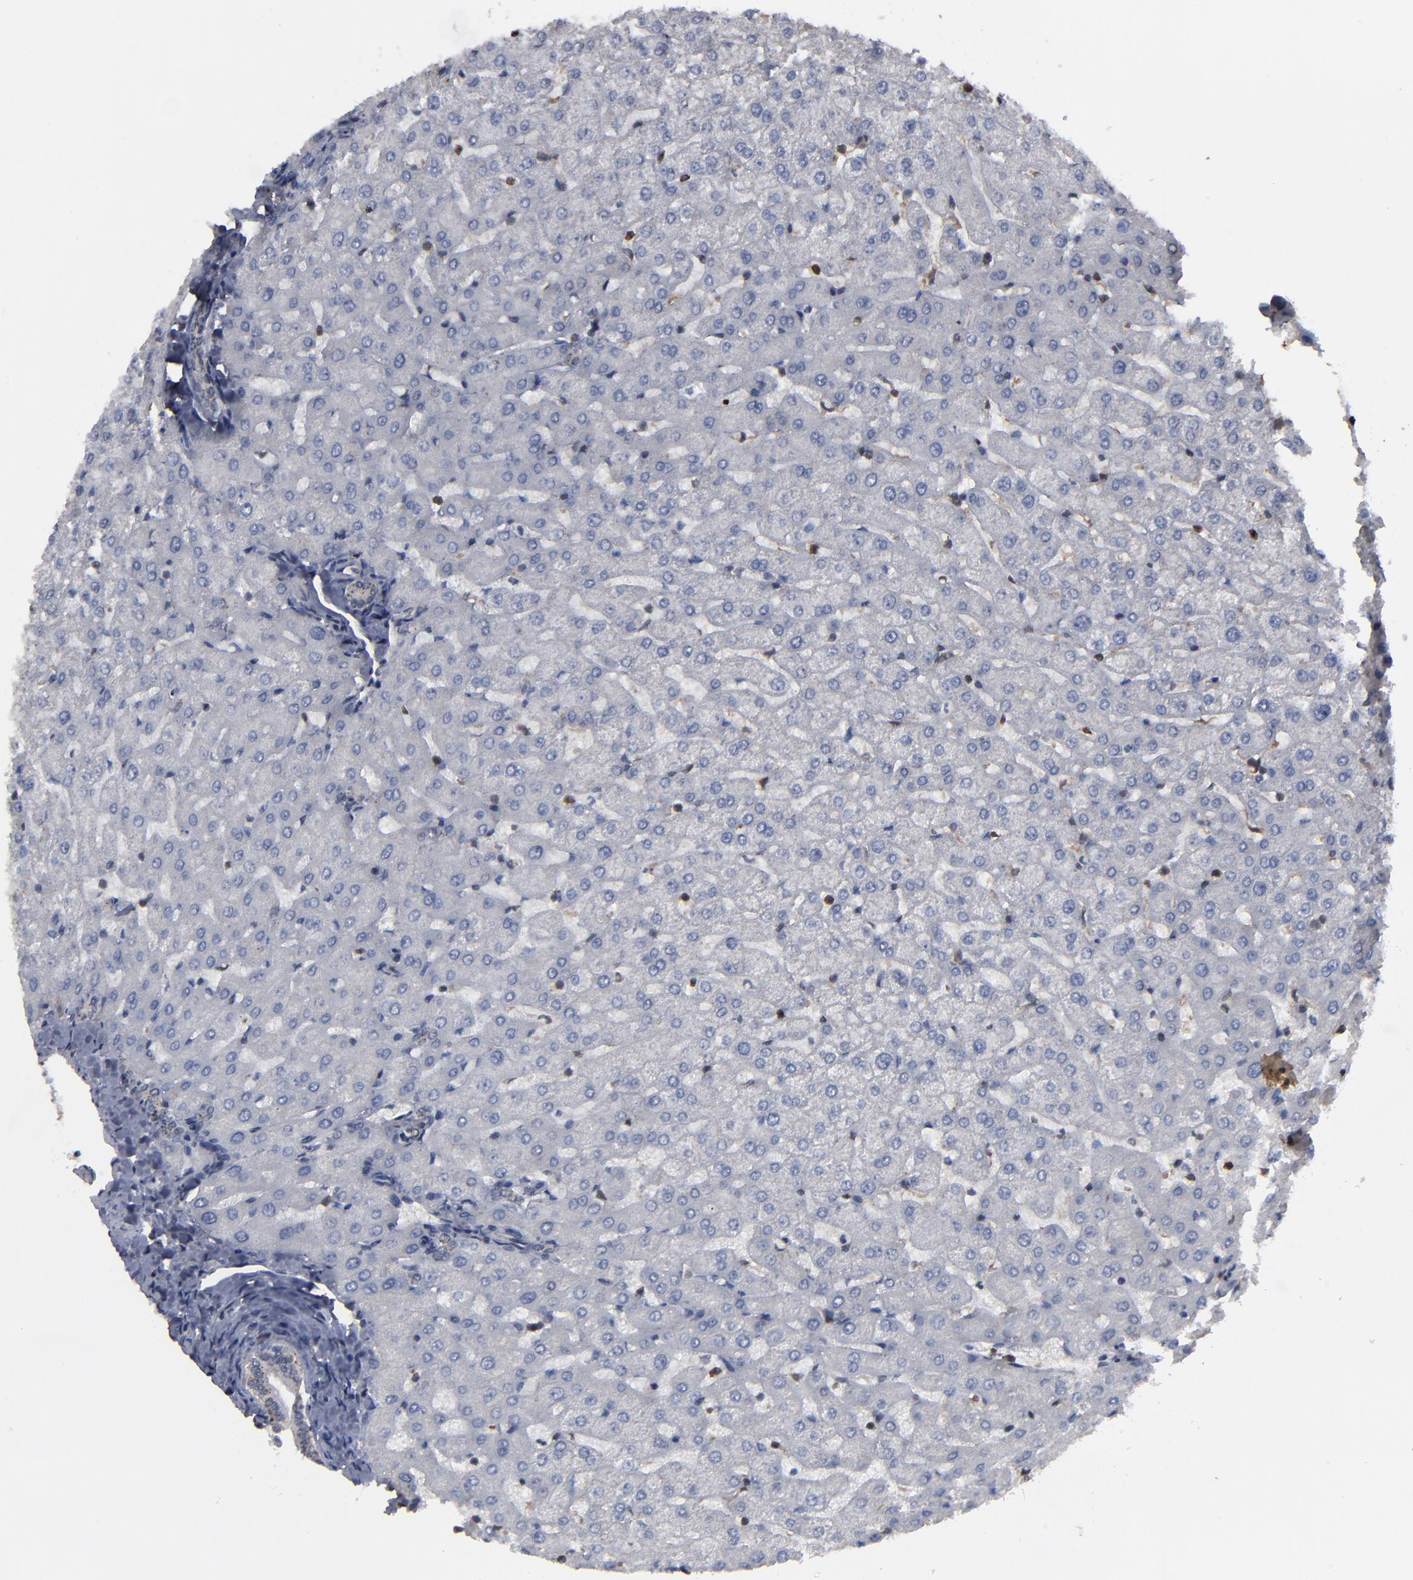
{"staining": {"intensity": "weak", "quantity": ">75%", "location": "cytoplasmic/membranous"}, "tissue": "liver", "cell_type": "Cholangiocytes", "image_type": "normal", "snomed": [{"axis": "morphology", "description": "Normal tissue, NOS"}, {"axis": "morphology", "description": "Fibrosis, NOS"}, {"axis": "topography", "description": "Liver"}], "caption": "This micrograph demonstrates benign liver stained with immunohistochemistry (IHC) to label a protein in brown. The cytoplasmic/membranous of cholangiocytes show weak positivity for the protein. Nuclei are counter-stained blue.", "gene": "KIAA2026", "patient": {"sex": "female", "age": 29}}